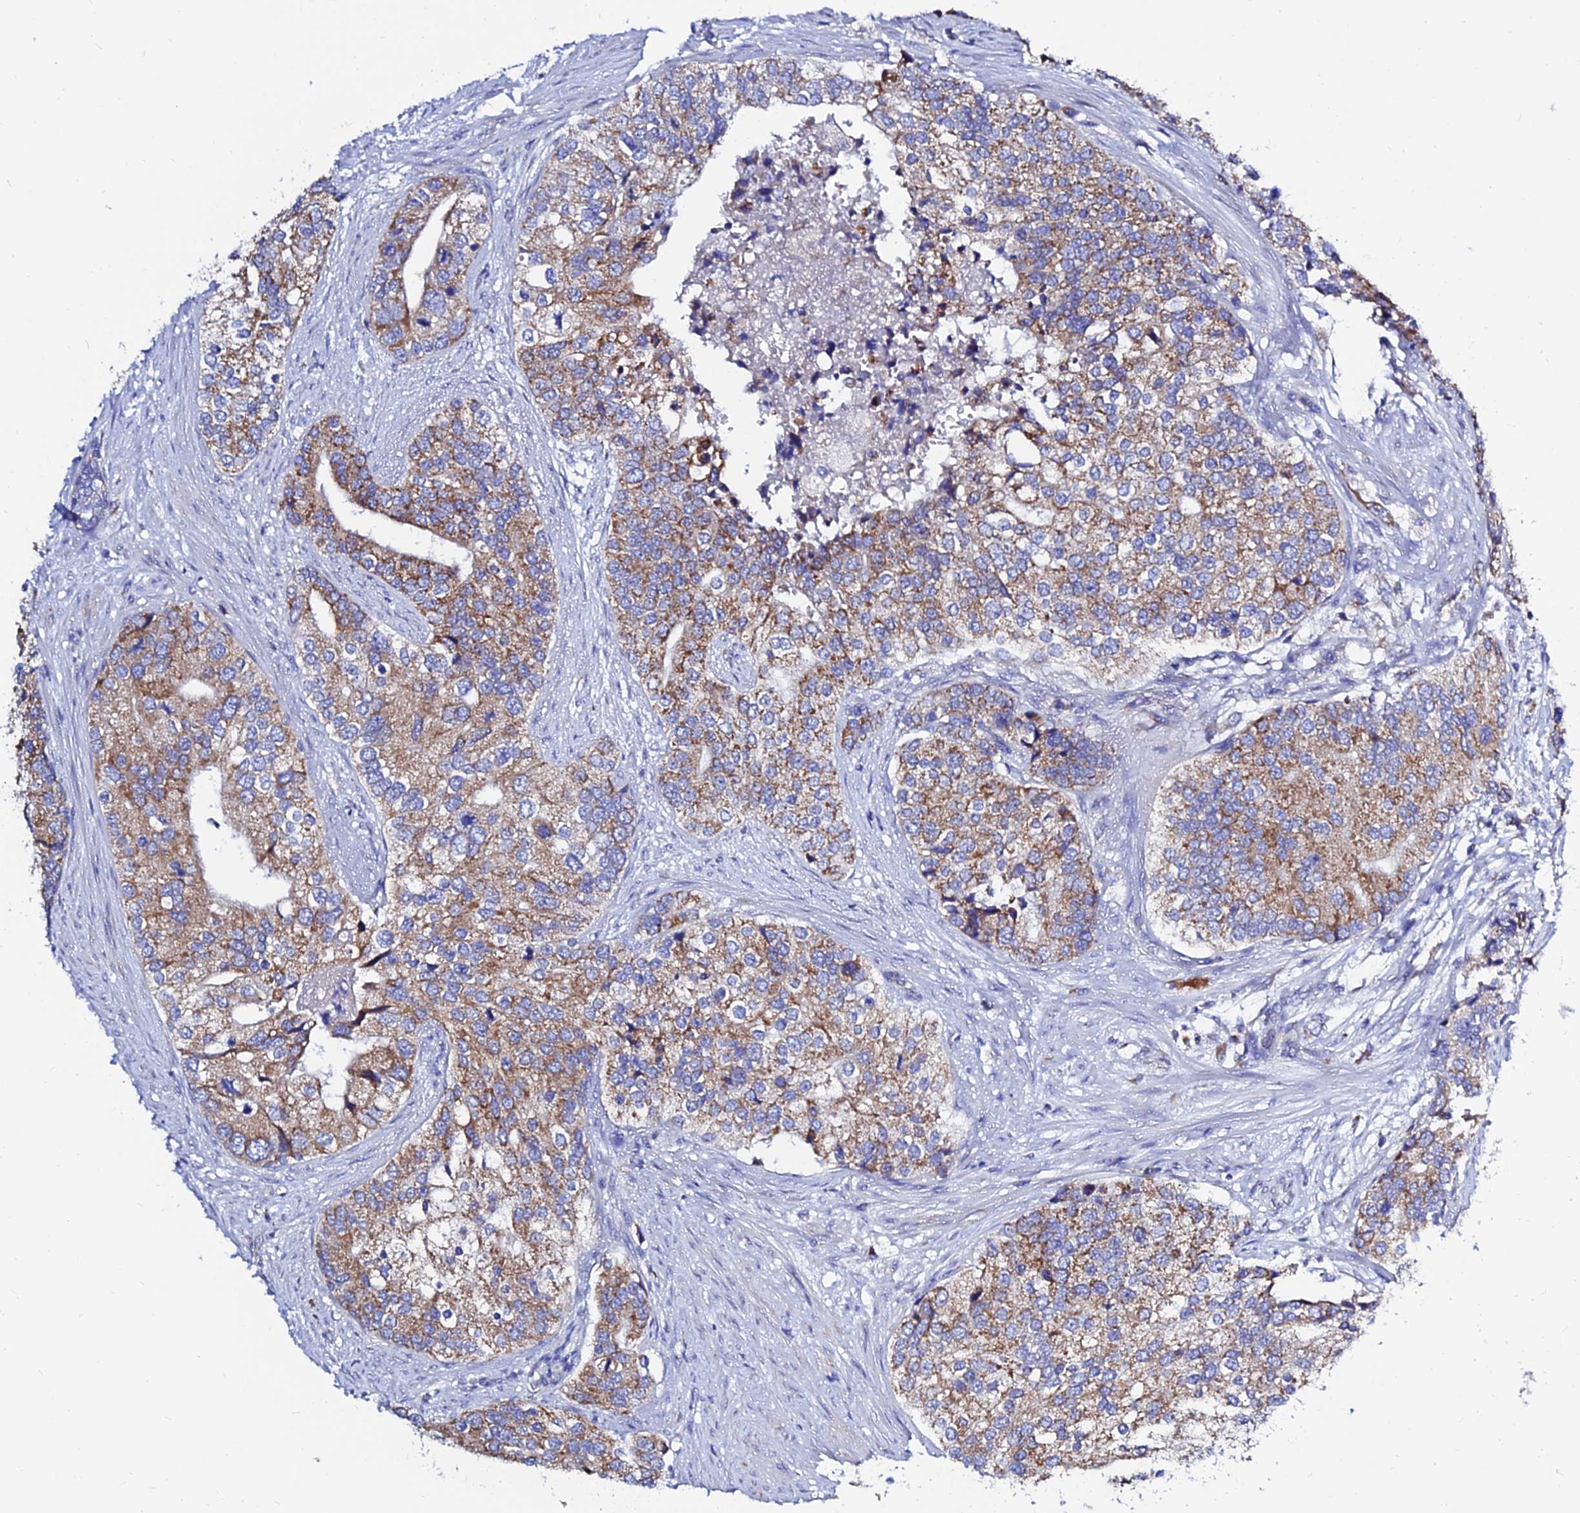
{"staining": {"intensity": "moderate", "quantity": ">75%", "location": "cytoplasmic/membranous"}, "tissue": "prostate cancer", "cell_type": "Tumor cells", "image_type": "cancer", "snomed": [{"axis": "morphology", "description": "Adenocarcinoma, High grade"}, {"axis": "topography", "description": "Prostate"}], "caption": "Human prostate cancer stained with a protein marker reveals moderate staining in tumor cells.", "gene": "MGST1", "patient": {"sex": "male", "age": 62}}